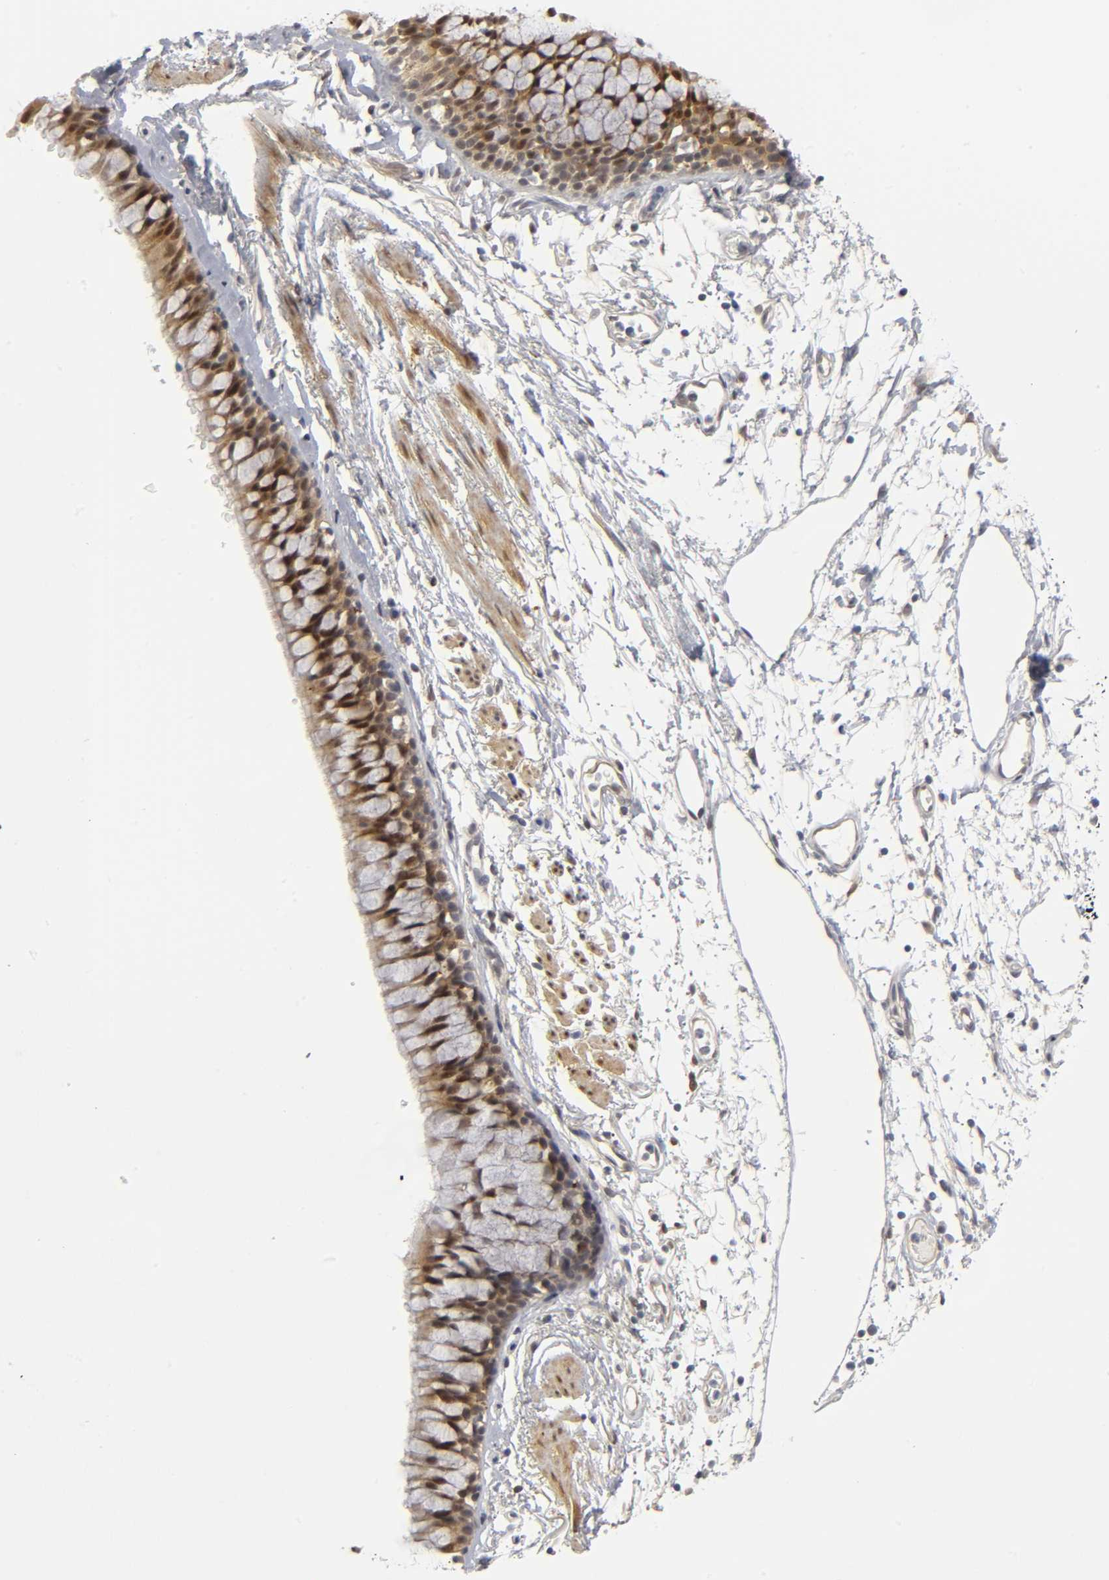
{"staining": {"intensity": "moderate", "quantity": ">75%", "location": "cytoplasmic/membranous,nuclear"}, "tissue": "bronchus", "cell_type": "Respiratory epithelial cells", "image_type": "normal", "snomed": [{"axis": "morphology", "description": "Normal tissue, NOS"}, {"axis": "topography", "description": "Bronchus"}], "caption": "Moderate cytoplasmic/membranous,nuclear staining for a protein is appreciated in about >75% of respiratory epithelial cells of benign bronchus using IHC.", "gene": "PDLIM3", "patient": {"sex": "female", "age": 73}}